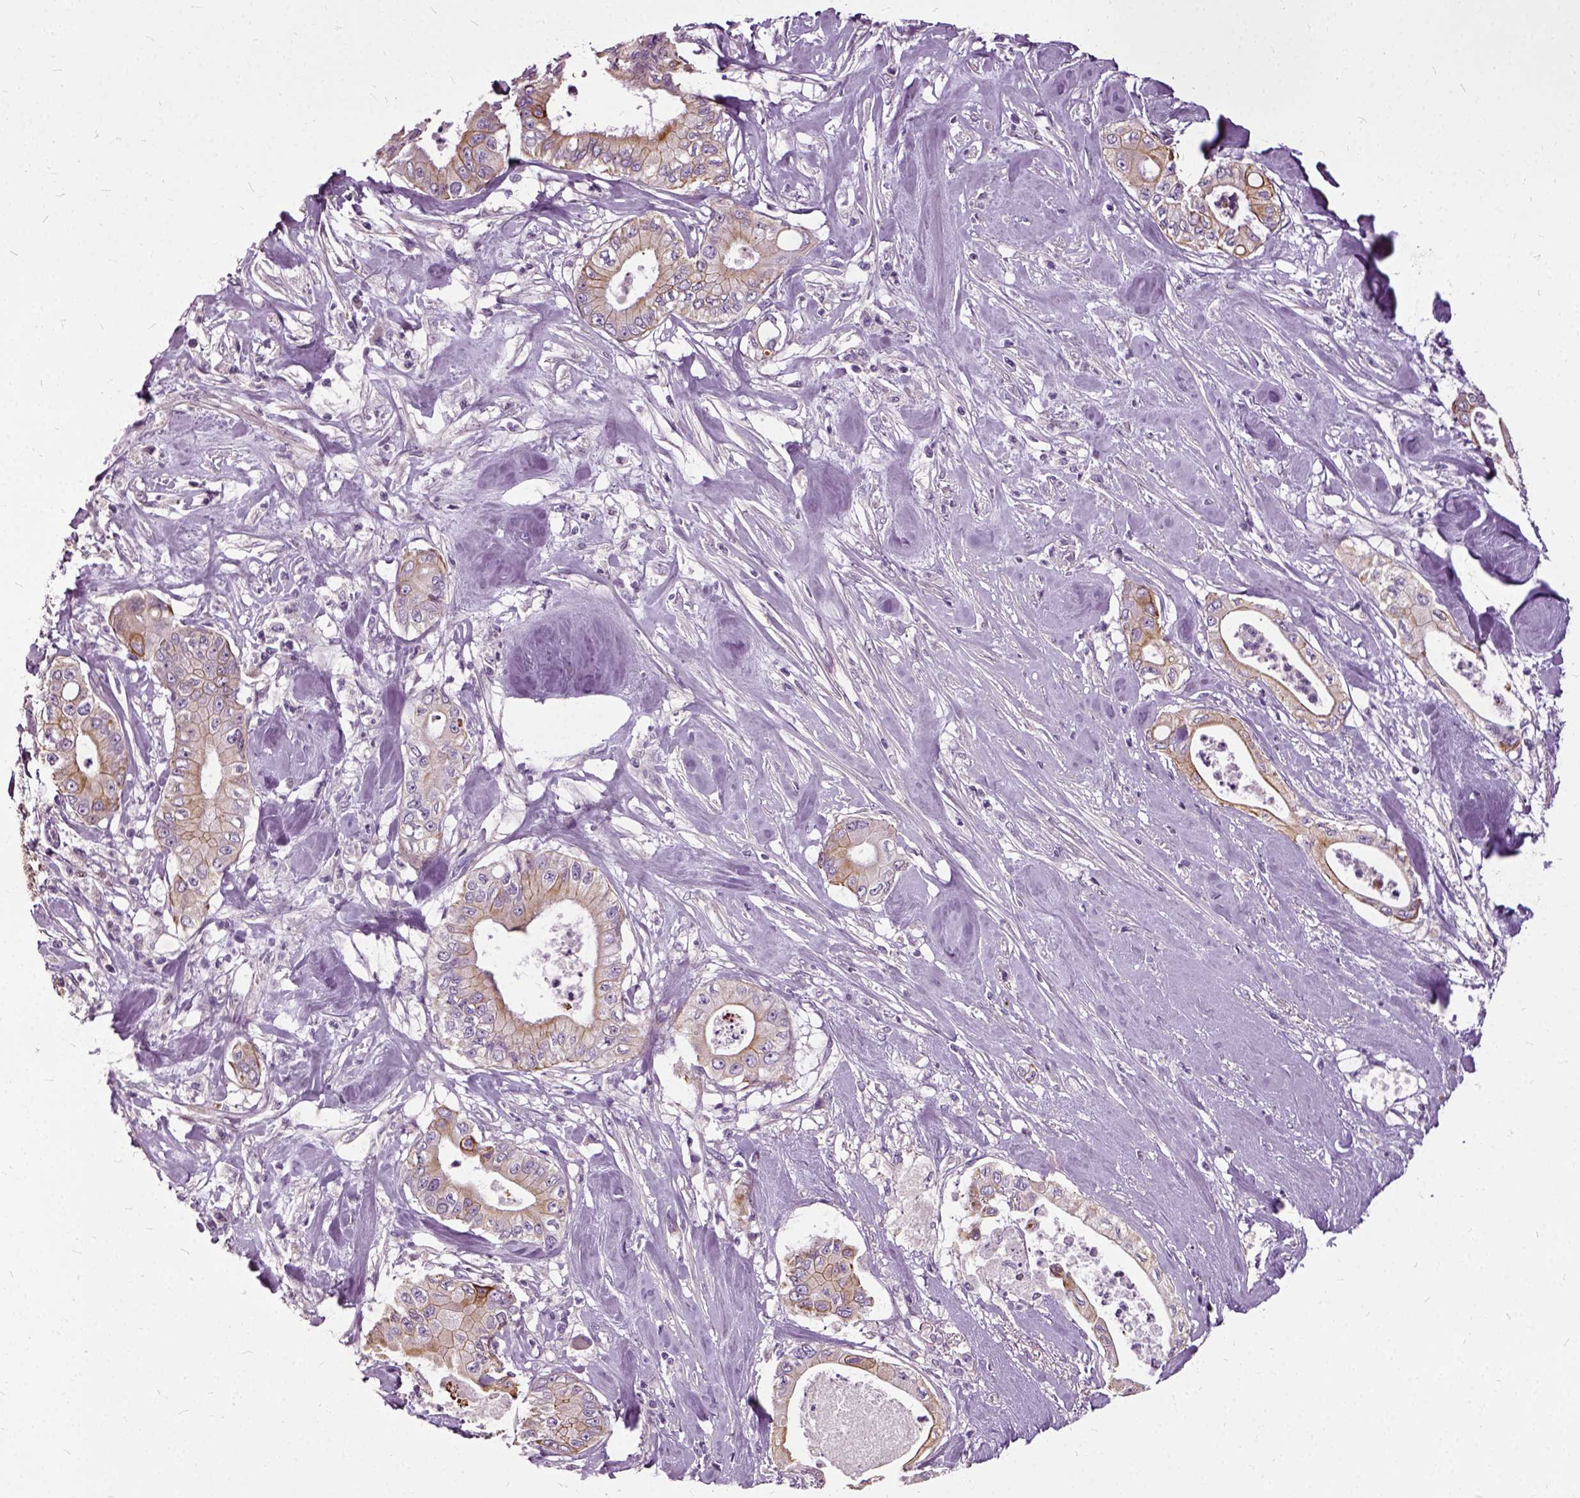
{"staining": {"intensity": "weak", "quantity": "25%-75%", "location": "cytoplasmic/membranous"}, "tissue": "pancreatic cancer", "cell_type": "Tumor cells", "image_type": "cancer", "snomed": [{"axis": "morphology", "description": "Adenocarcinoma, NOS"}, {"axis": "topography", "description": "Pancreas"}], "caption": "Pancreatic cancer (adenocarcinoma) tissue exhibits weak cytoplasmic/membranous staining in about 25%-75% of tumor cells", "gene": "ILRUN", "patient": {"sex": "male", "age": 71}}